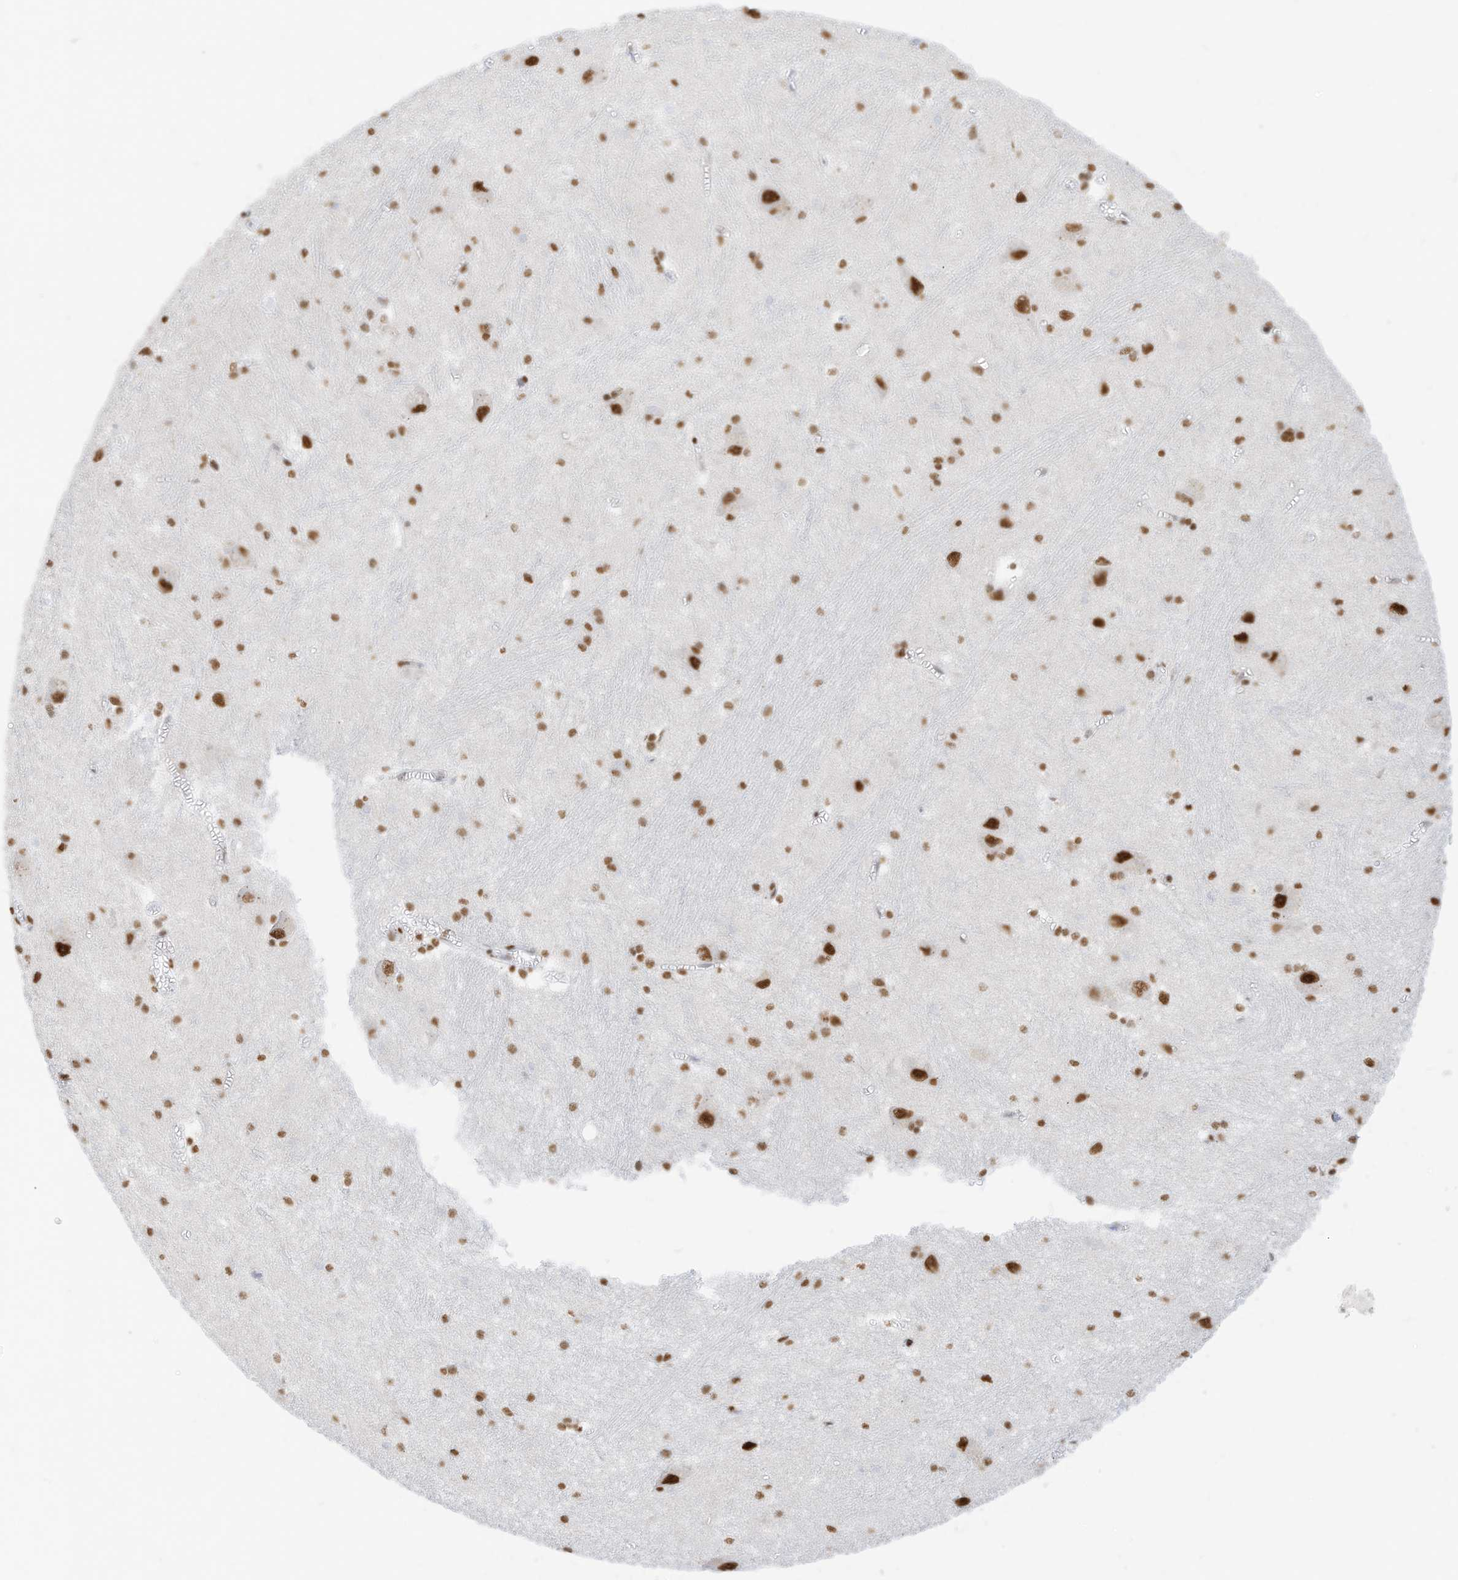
{"staining": {"intensity": "moderate", "quantity": ">75%", "location": "nuclear"}, "tissue": "caudate", "cell_type": "Glial cells", "image_type": "normal", "snomed": [{"axis": "morphology", "description": "Normal tissue, NOS"}, {"axis": "topography", "description": "Lateral ventricle wall"}], "caption": "A medium amount of moderate nuclear expression is appreciated in approximately >75% of glial cells in normal caudate.", "gene": "SMARCA2", "patient": {"sex": "male", "age": 37}}